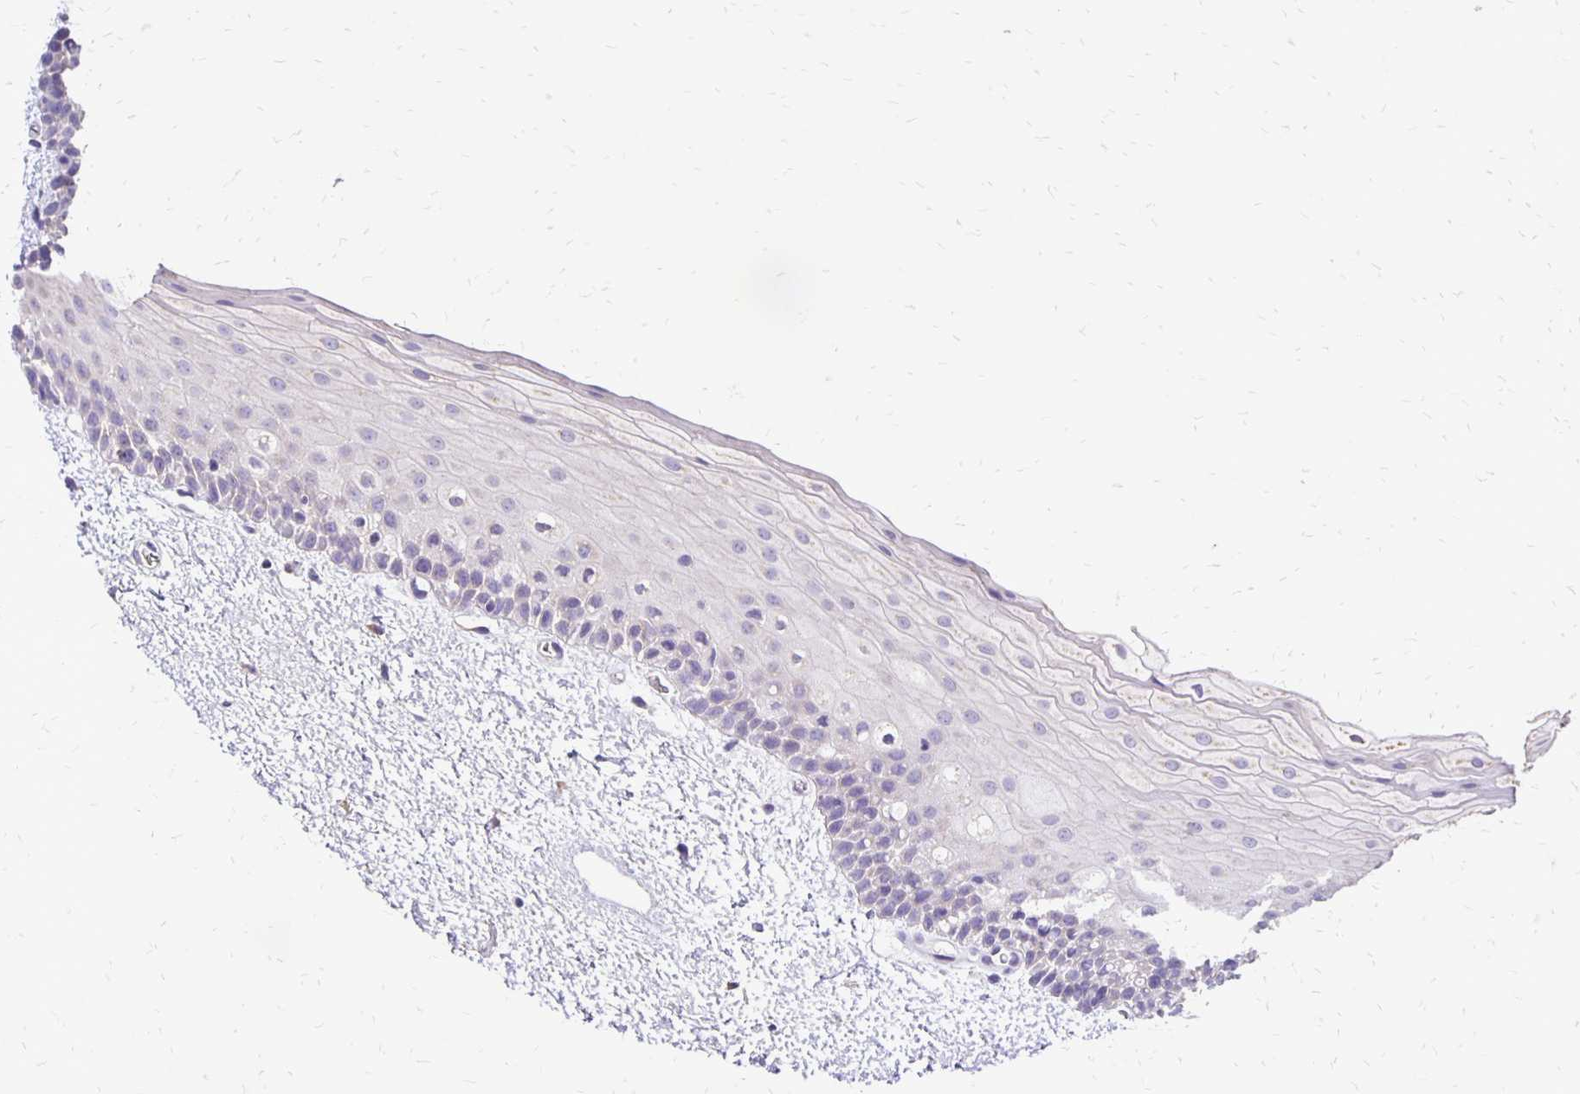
{"staining": {"intensity": "negative", "quantity": "none", "location": "none"}, "tissue": "oral mucosa", "cell_type": "Squamous epithelial cells", "image_type": "normal", "snomed": [{"axis": "morphology", "description": "Normal tissue, NOS"}, {"axis": "topography", "description": "Oral tissue"}], "caption": "The micrograph demonstrates no staining of squamous epithelial cells in benign oral mucosa. (Stains: DAB (3,3'-diaminobenzidine) immunohistochemistry (IHC) with hematoxylin counter stain, Microscopy: brightfield microscopy at high magnification).", "gene": "ANKRD45", "patient": {"sex": "female", "age": 82}}